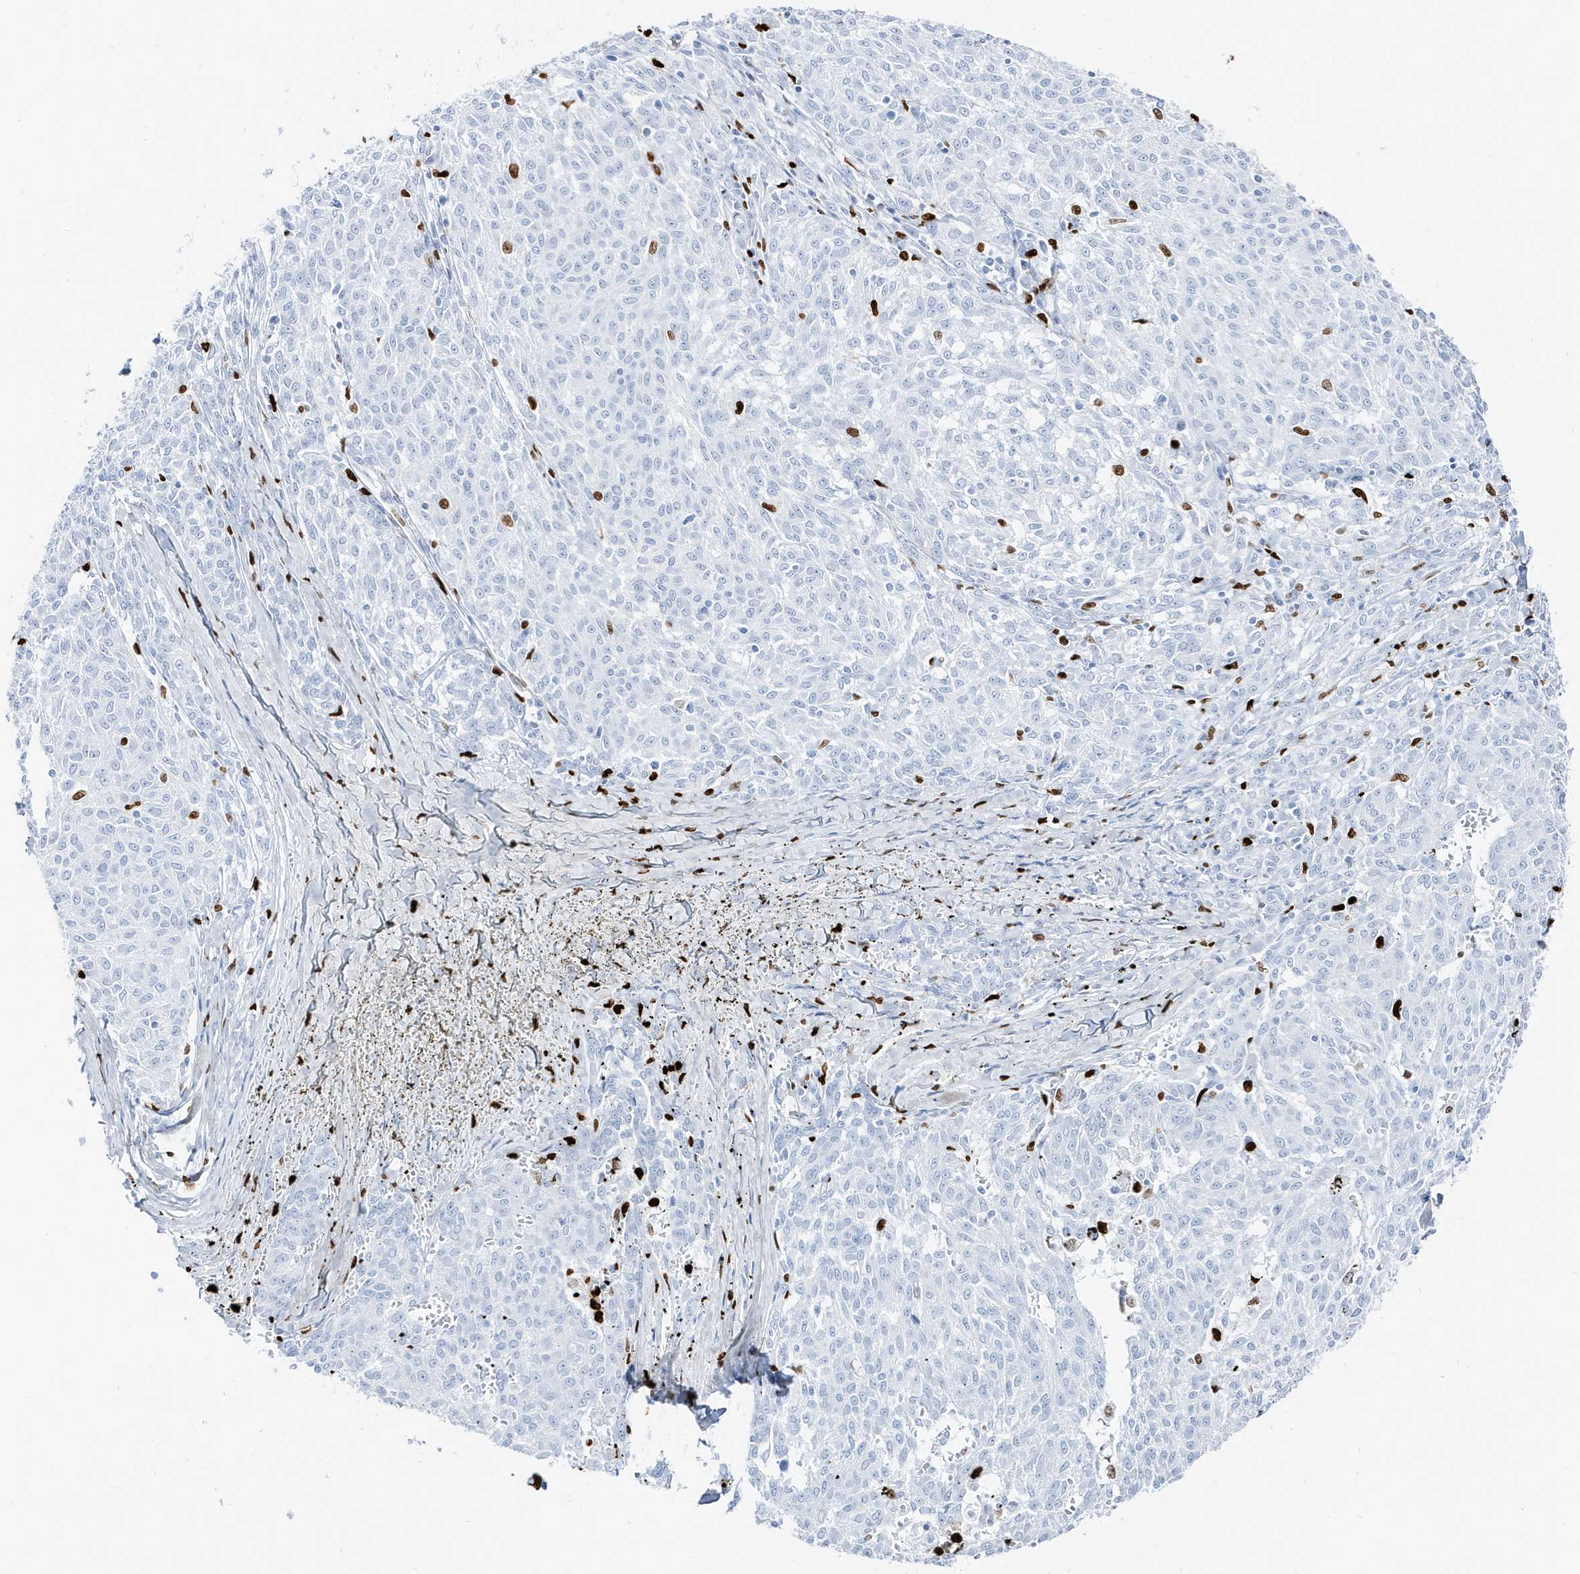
{"staining": {"intensity": "negative", "quantity": "none", "location": "none"}, "tissue": "melanoma", "cell_type": "Tumor cells", "image_type": "cancer", "snomed": [{"axis": "morphology", "description": "Malignant melanoma, NOS"}, {"axis": "topography", "description": "Skin"}], "caption": "Immunohistochemistry (IHC) of melanoma shows no staining in tumor cells.", "gene": "MNDA", "patient": {"sex": "female", "age": 72}}